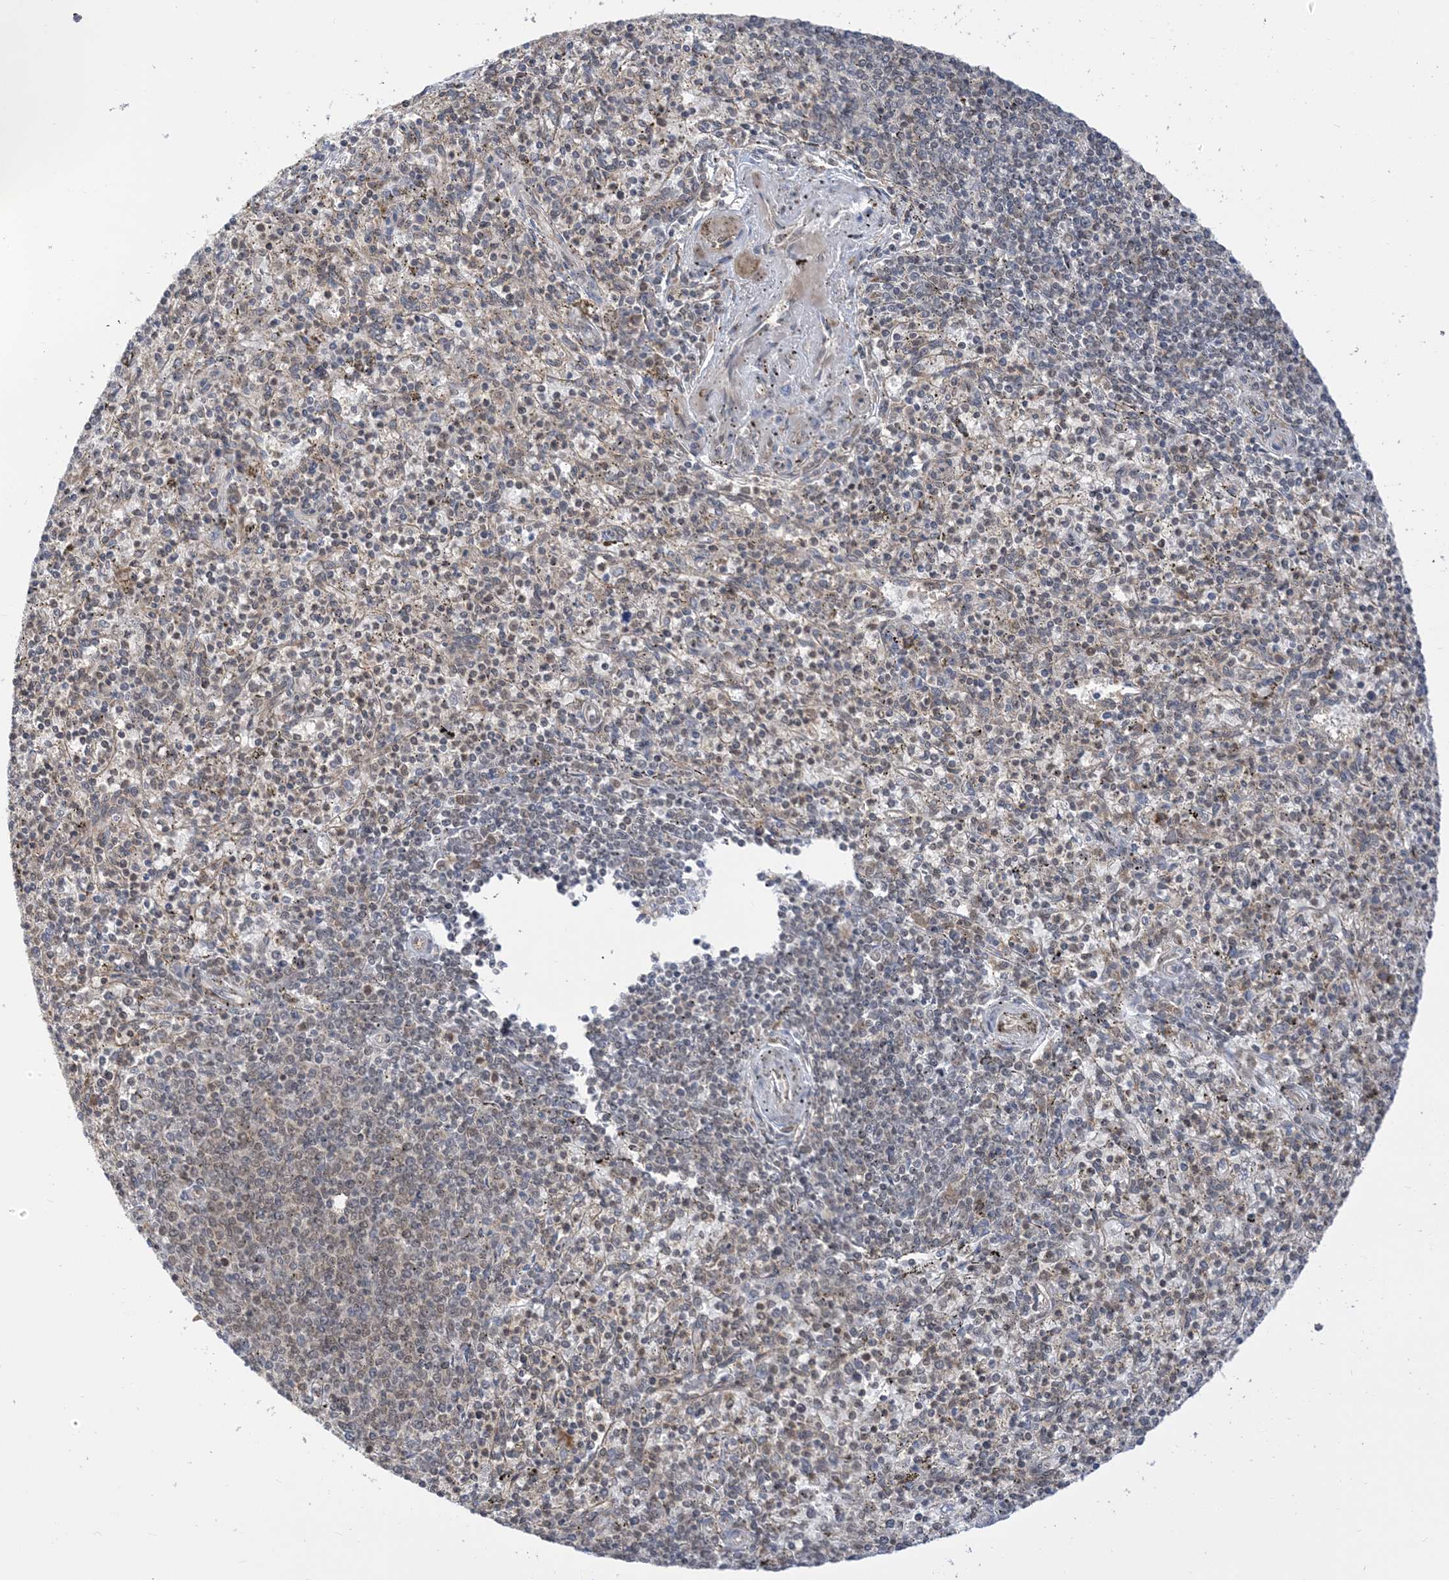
{"staining": {"intensity": "weak", "quantity": "<25%", "location": "cytoplasmic/membranous"}, "tissue": "spleen", "cell_type": "Cells in red pulp", "image_type": "normal", "snomed": [{"axis": "morphology", "description": "Normal tissue, NOS"}, {"axis": "topography", "description": "Spleen"}], "caption": "Cells in red pulp show no significant protein expression in unremarkable spleen. (DAB immunohistochemistry (IHC) with hematoxylin counter stain).", "gene": "METTL21A", "patient": {"sex": "male", "age": 72}}